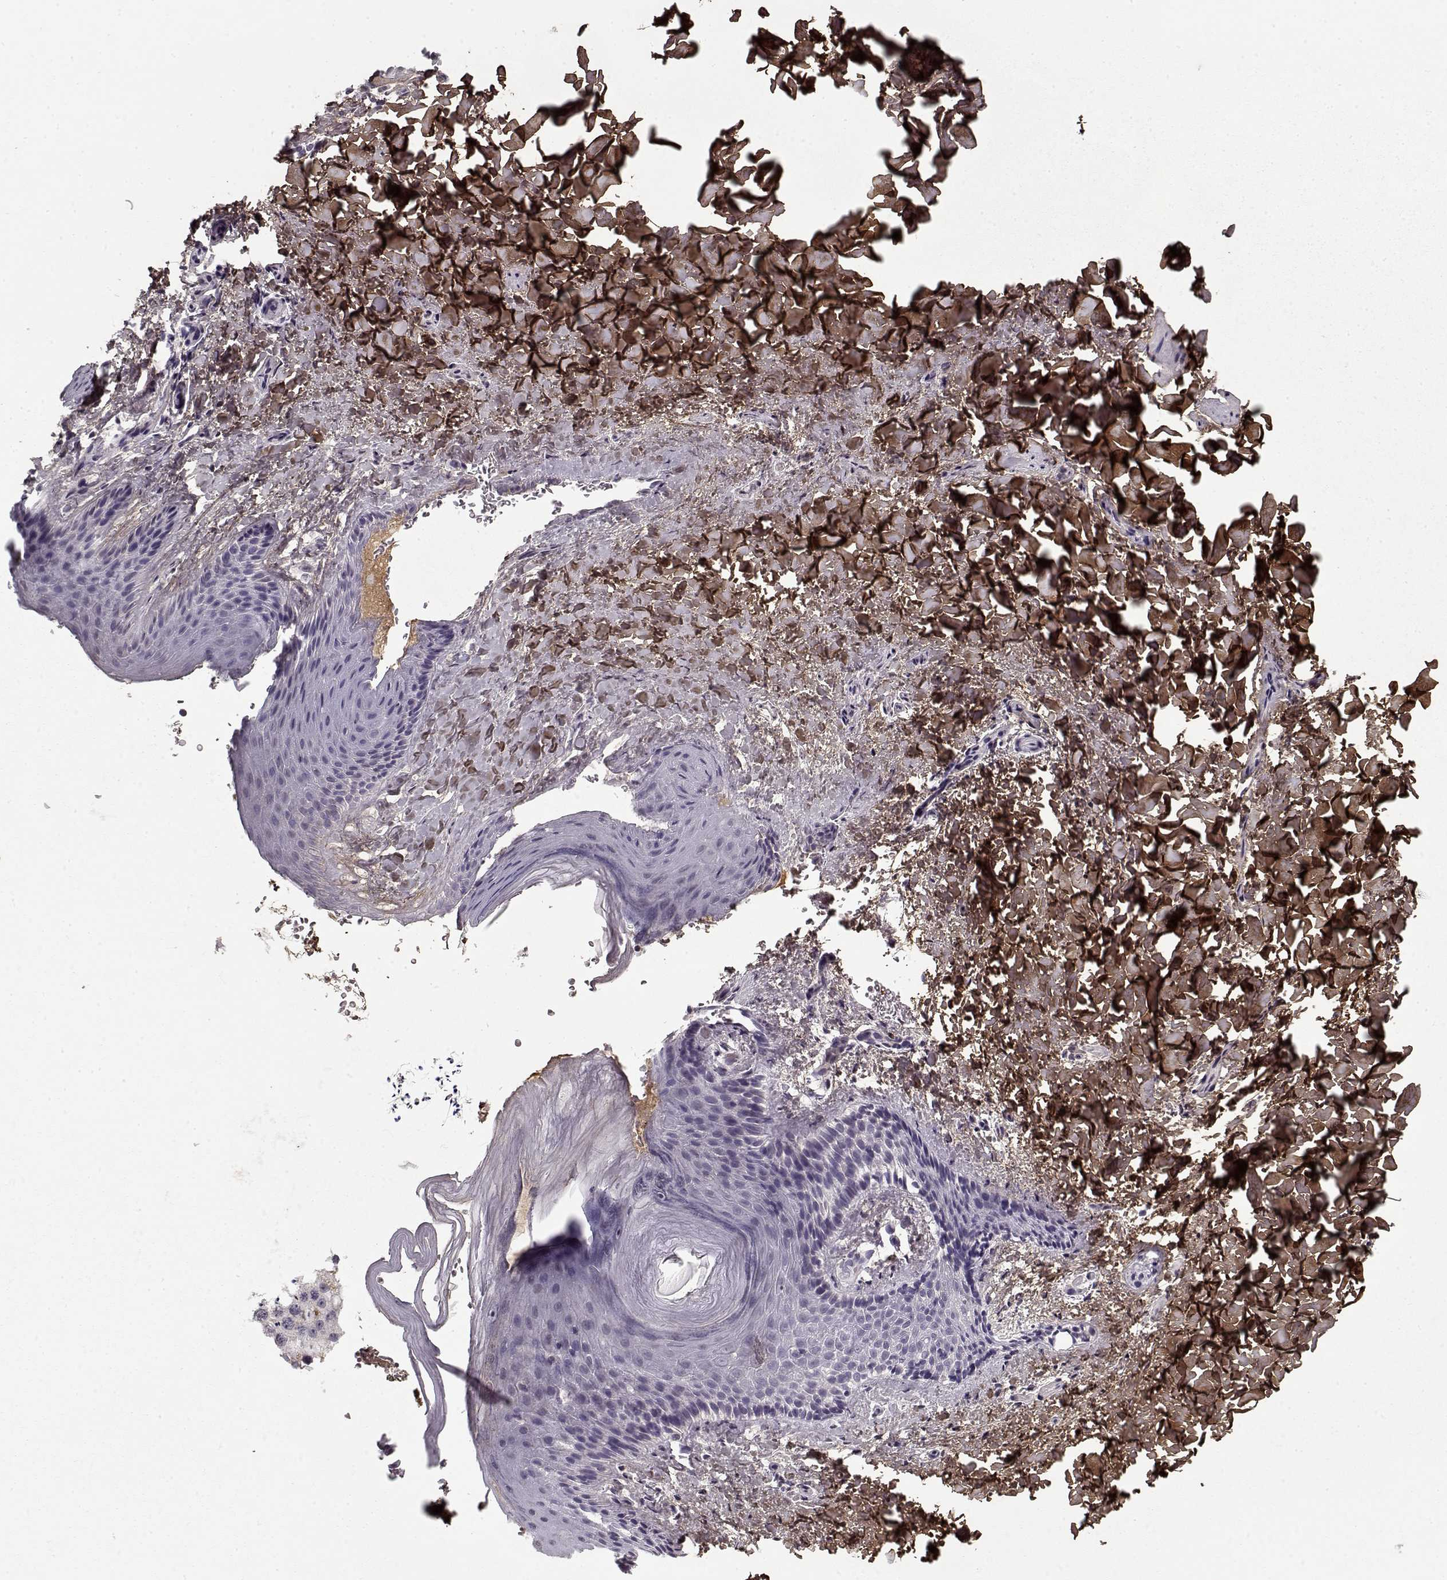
{"staining": {"intensity": "negative", "quantity": "none", "location": "none"}, "tissue": "skin", "cell_type": "Epidermal cells", "image_type": "normal", "snomed": [{"axis": "morphology", "description": "Normal tissue, NOS"}, {"axis": "topography", "description": "Anal"}], "caption": "Epidermal cells are negative for brown protein staining in unremarkable skin. Brightfield microscopy of IHC stained with DAB (3,3'-diaminobenzidine) (brown) and hematoxylin (blue), captured at high magnification.", "gene": "LUM", "patient": {"sex": "male", "age": 36}}